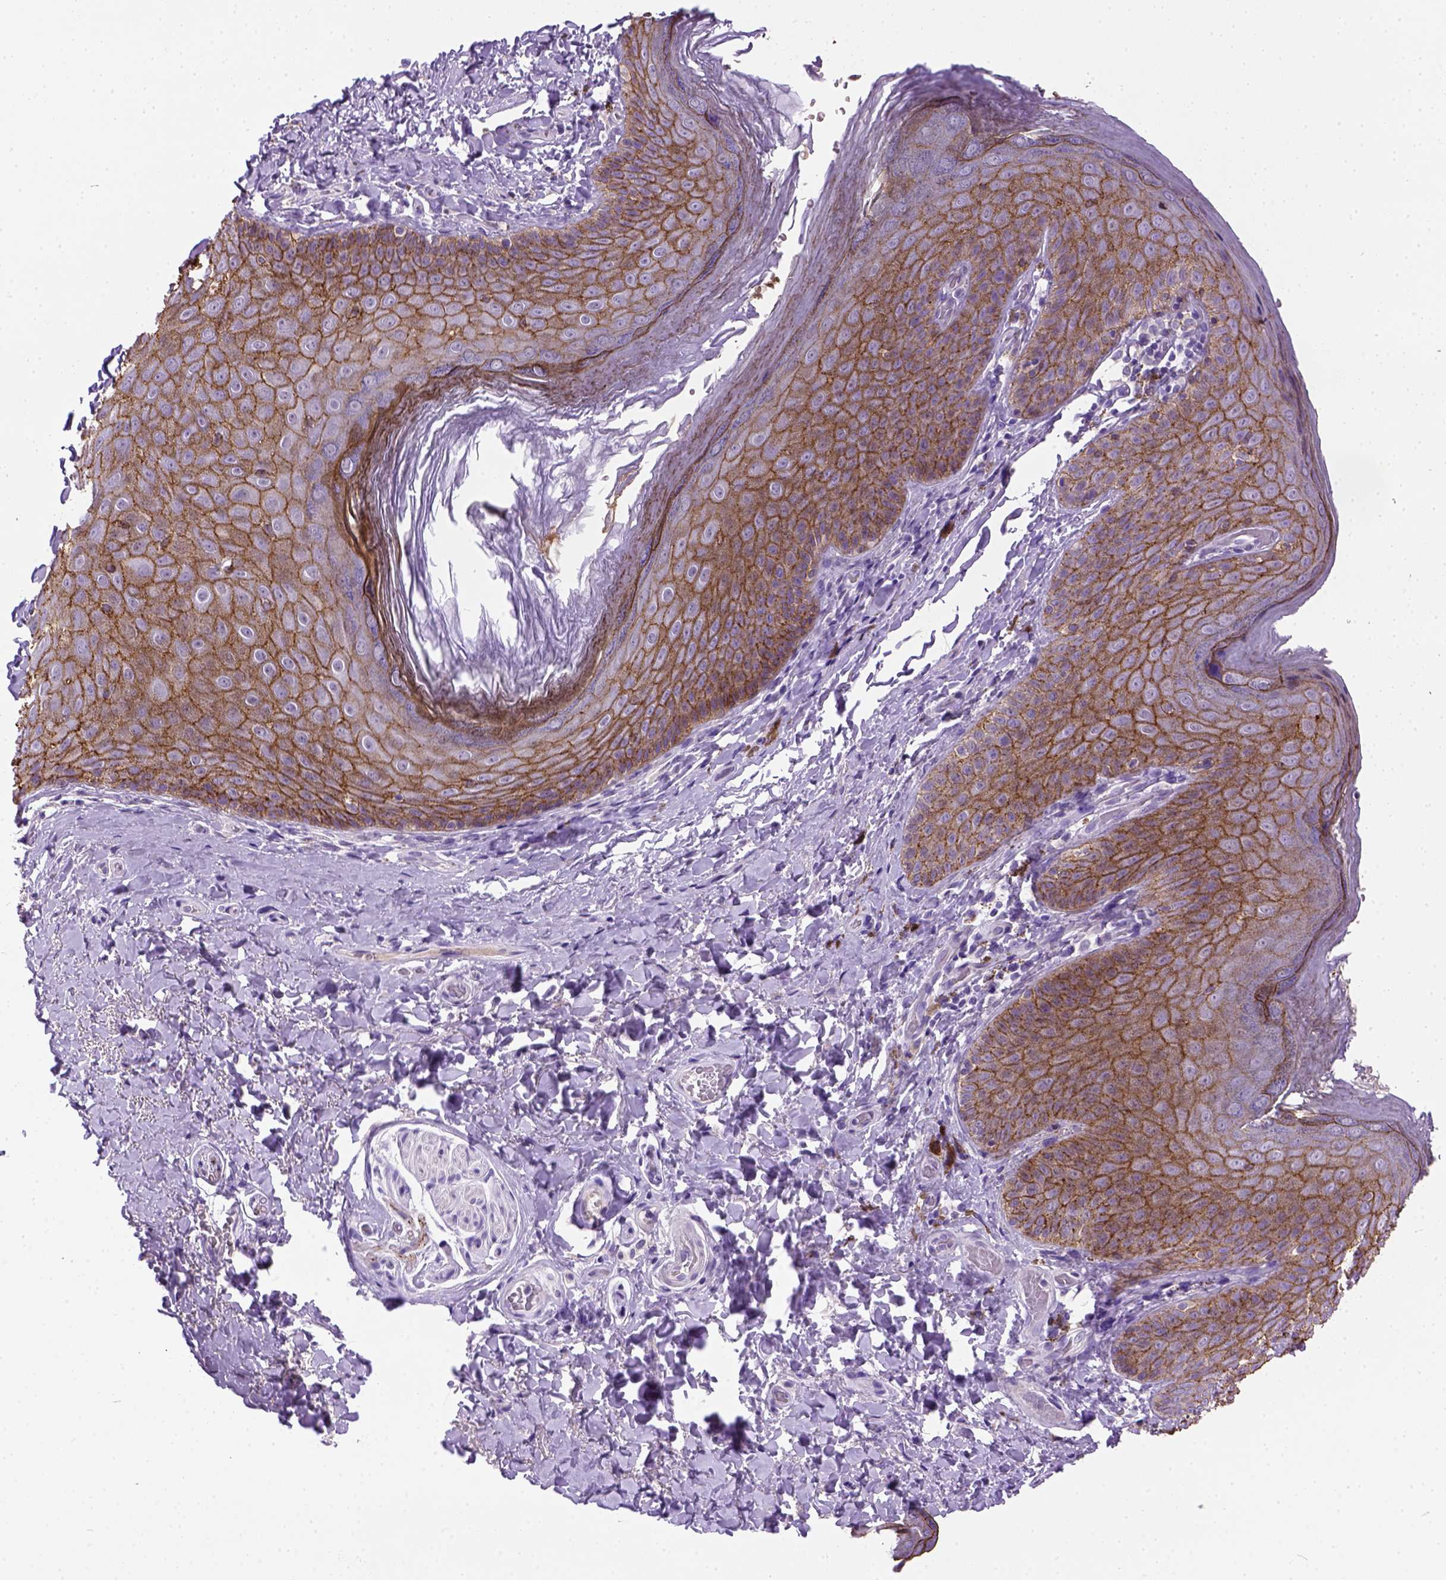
{"staining": {"intensity": "strong", "quantity": ">75%", "location": "cytoplasmic/membranous"}, "tissue": "skin", "cell_type": "Epidermal cells", "image_type": "normal", "snomed": [{"axis": "morphology", "description": "Normal tissue, NOS"}, {"axis": "topography", "description": "Anal"}], "caption": "Protein staining shows strong cytoplasmic/membranous staining in approximately >75% of epidermal cells in benign skin.", "gene": "CDH1", "patient": {"sex": "male", "age": 53}}